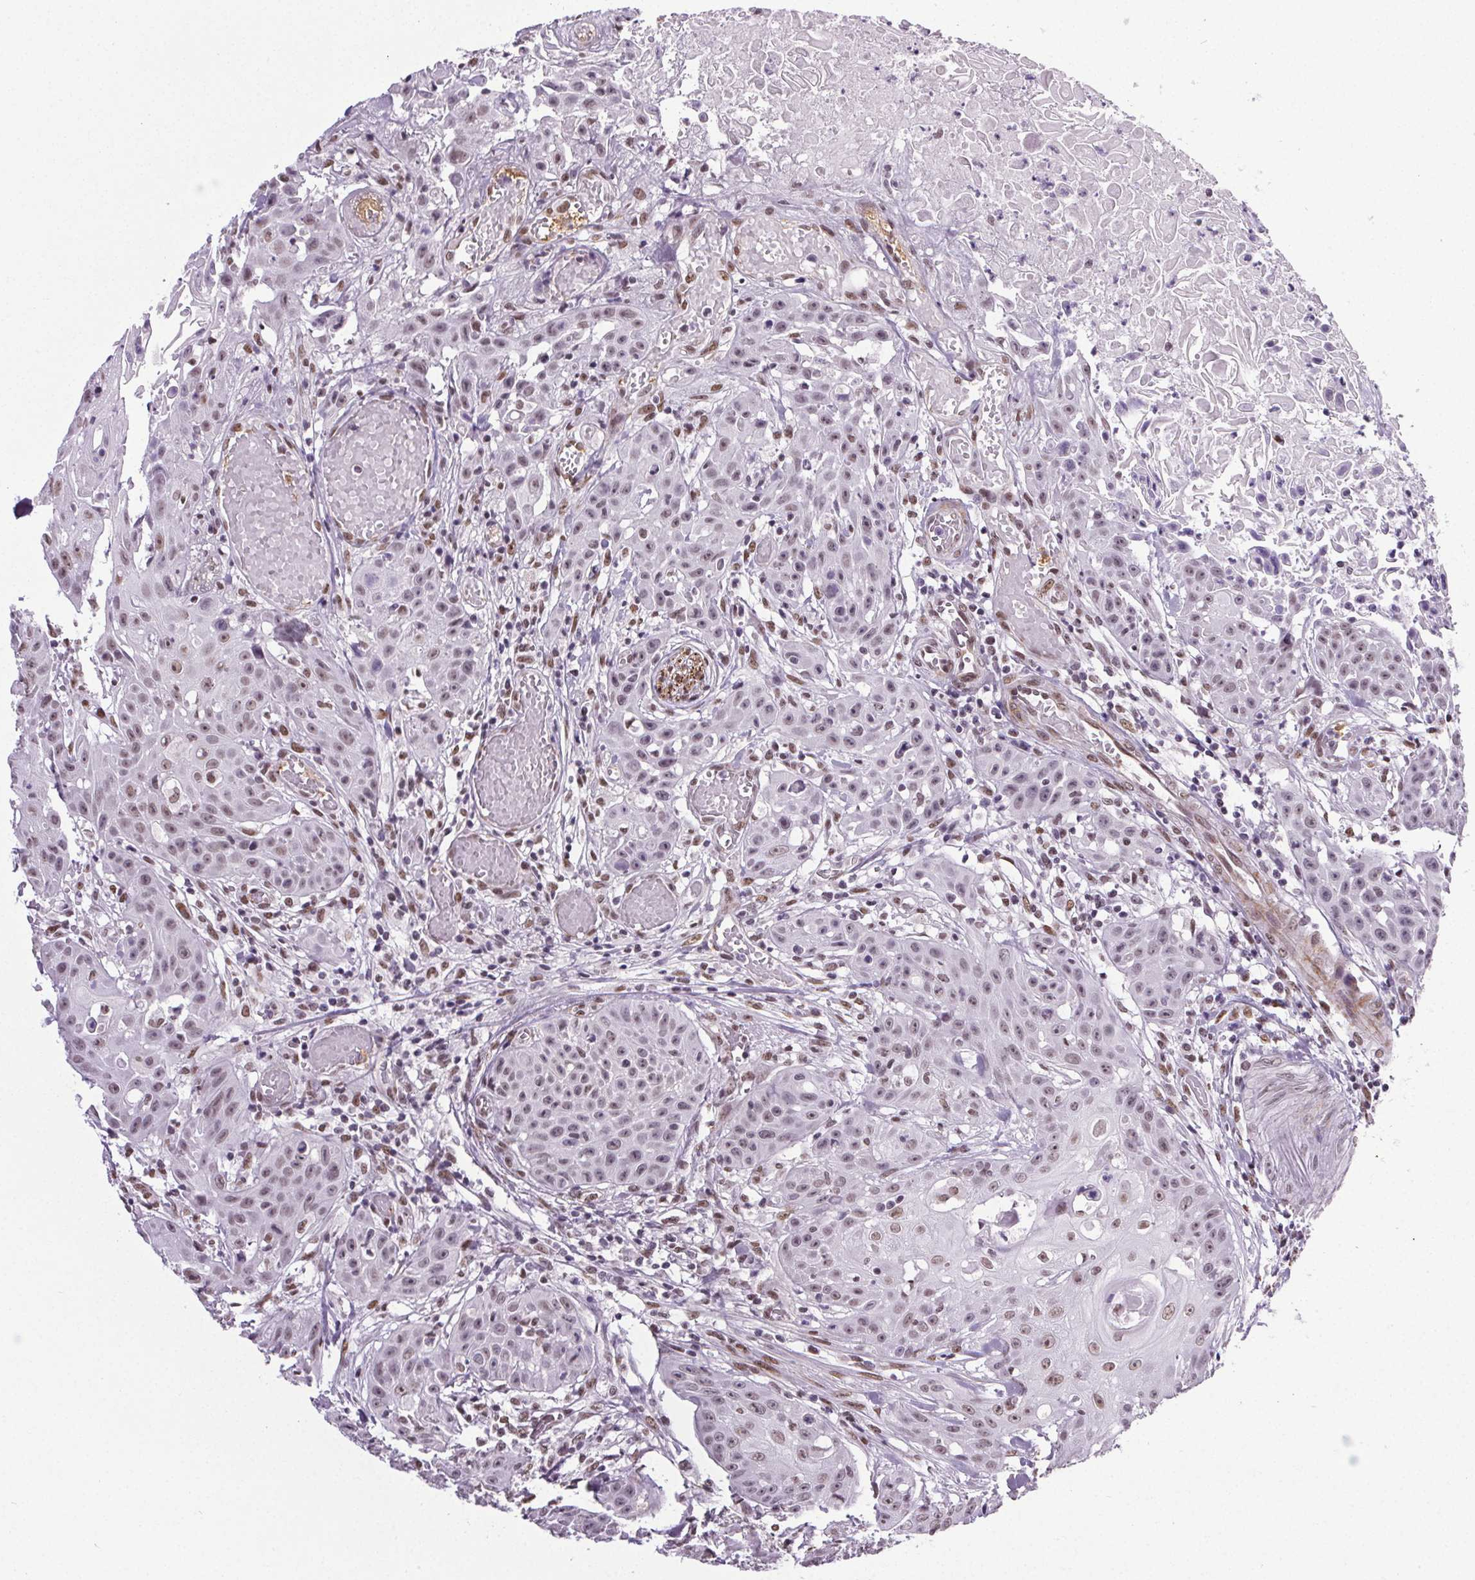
{"staining": {"intensity": "moderate", "quantity": "25%-75%", "location": "nuclear"}, "tissue": "head and neck cancer", "cell_type": "Tumor cells", "image_type": "cancer", "snomed": [{"axis": "morphology", "description": "Squamous cell carcinoma, NOS"}, {"axis": "topography", "description": "Oral tissue"}, {"axis": "topography", "description": "Head-Neck"}], "caption": "Head and neck cancer (squamous cell carcinoma) stained for a protein demonstrates moderate nuclear positivity in tumor cells. The staining is performed using DAB brown chromogen to label protein expression. The nuclei are counter-stained blue using hematoxylin.", "gene": "GP6", "patient": {"sex": "female", "age": 55}}